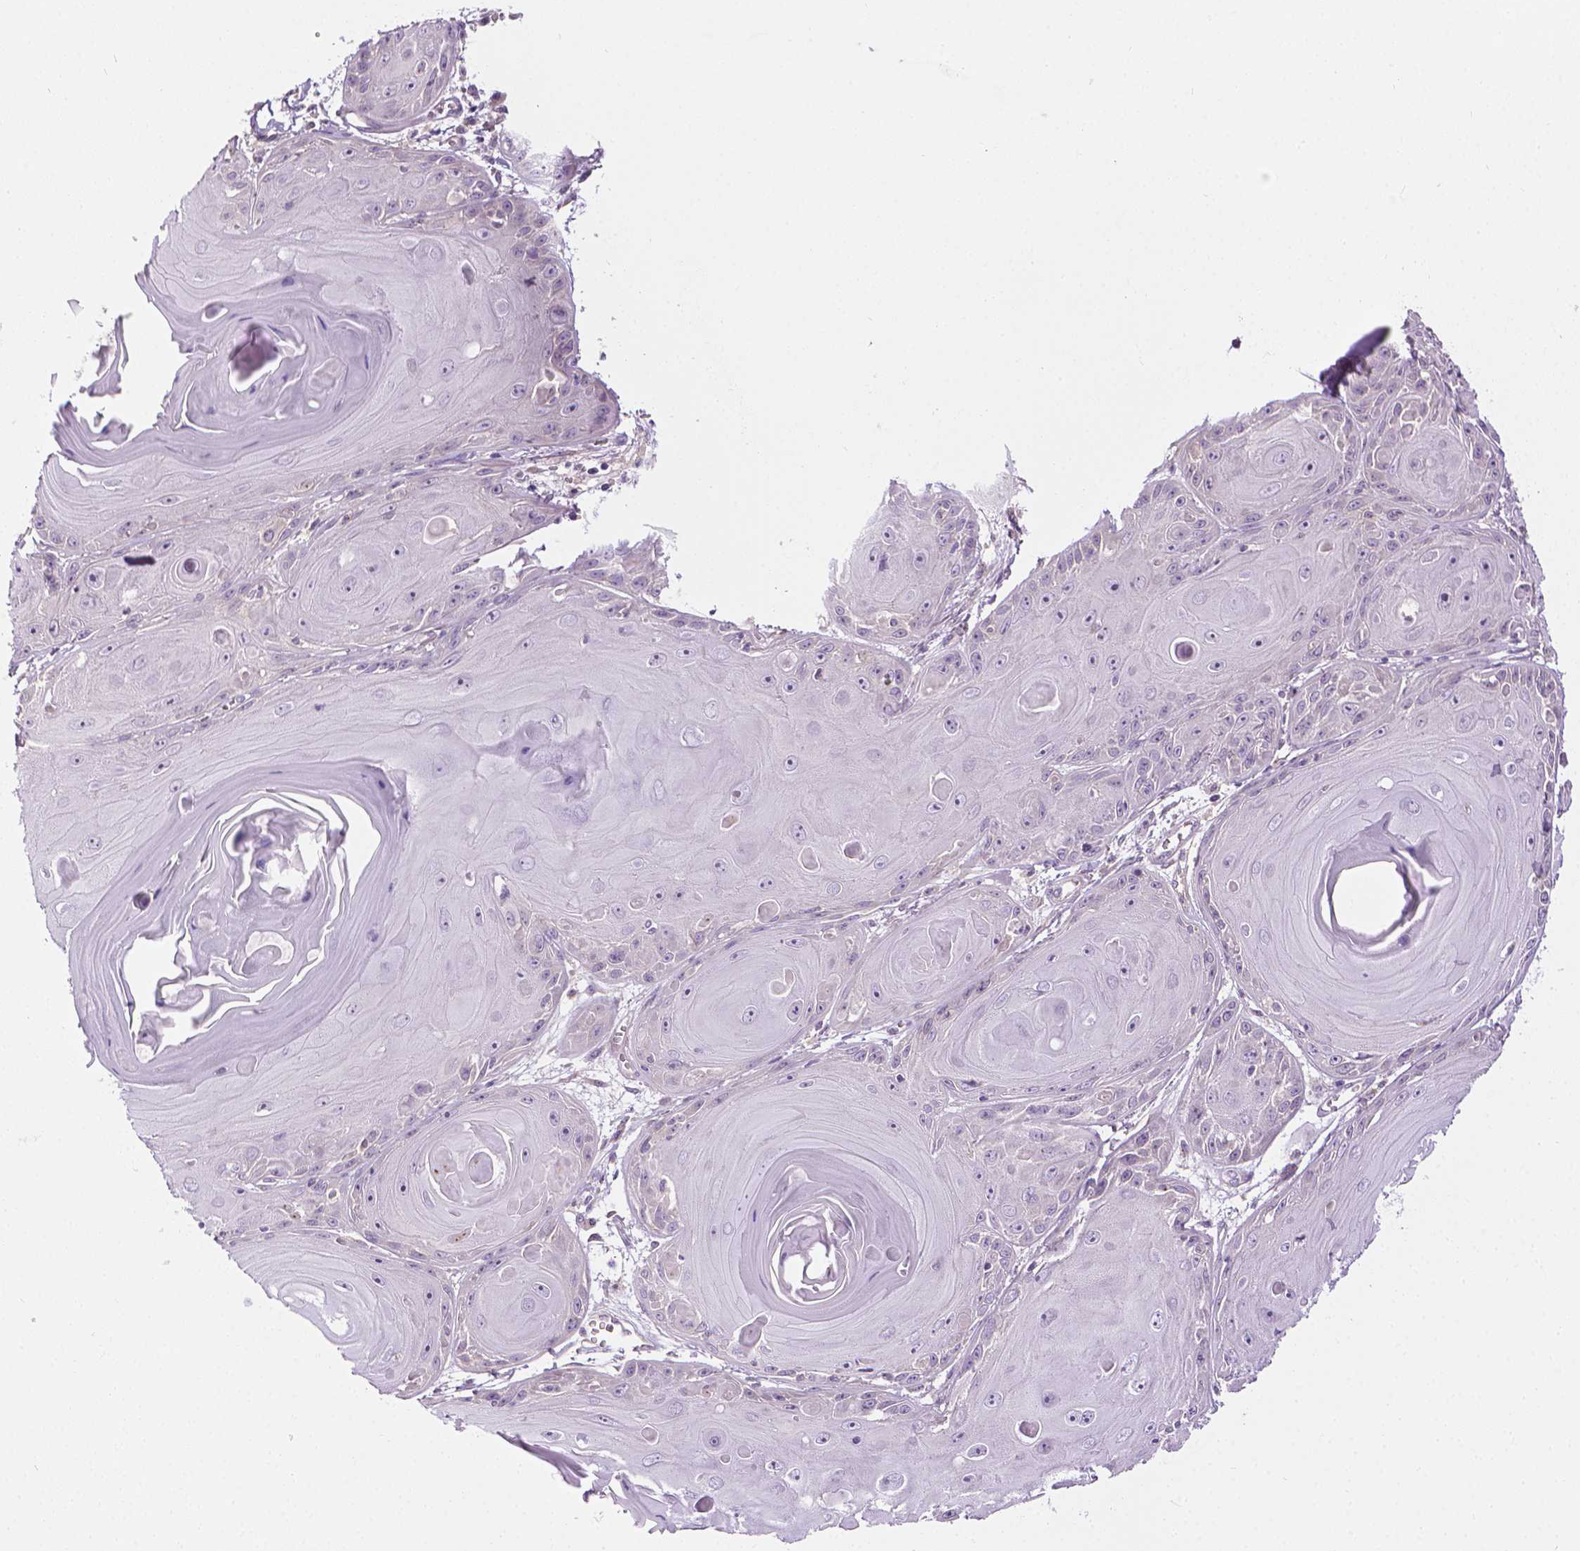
{"staining": {"intensity": "negative", "quantity": "none", "location": "none"}, "tissue": "skin cancer", "cell_type": "Tumor cells", "image_type": "cancer", "snomed": [{"axis": "morphology", "description": "Squamous cell carcinoma, NOS"}, {"axis": "topography", "description": "Skin"}, {"axis": "topography", "description": "Vulva"}], "caption": "Immunohistochemistry (IHC) of skin cancer (squamous cell carcinoma) demonstrates no positivity in tumor cells.", "gene": "MCOLN3", "patient": {"sex": "female", "age": 85}}